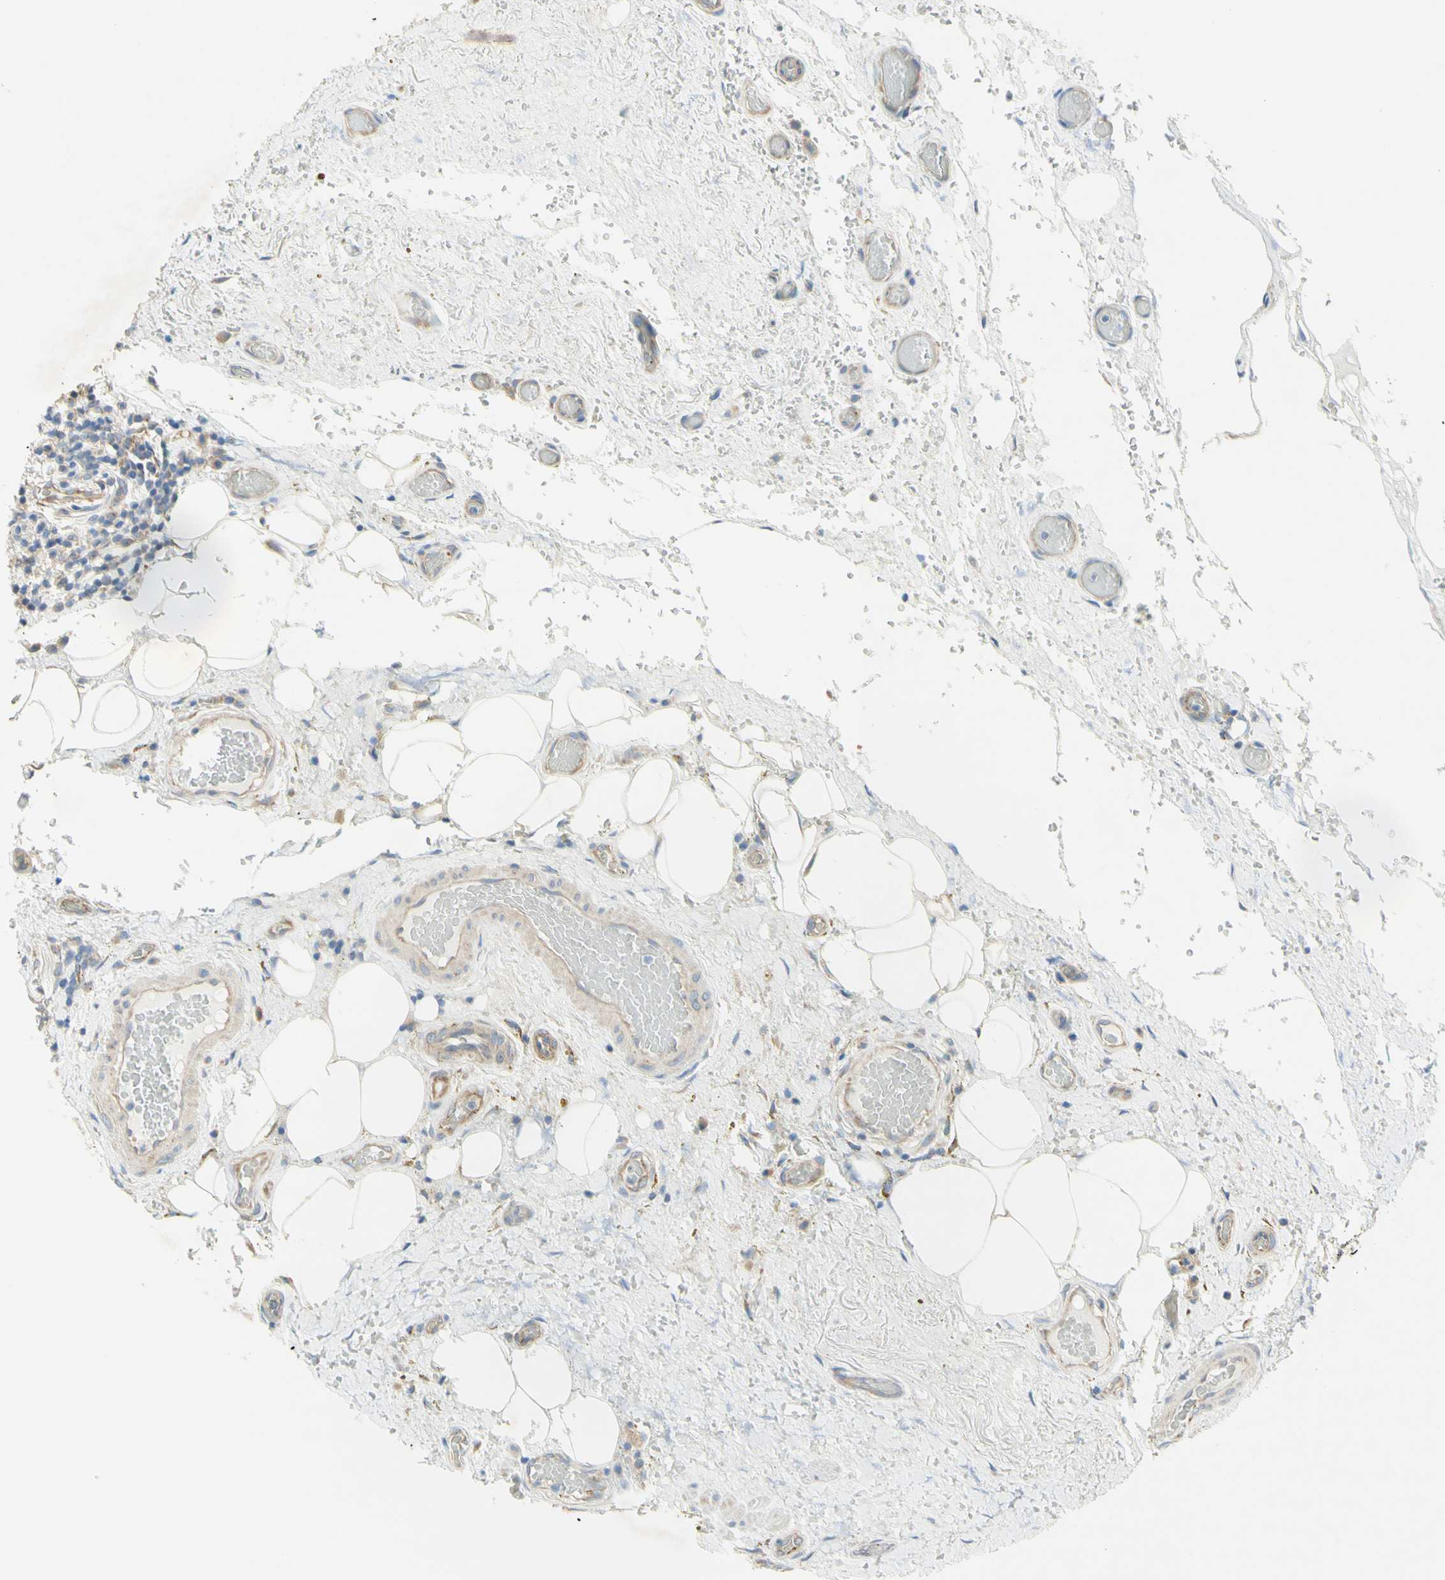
{"staining": {"intensity": "negative", "quantity": "none", "location": "none"}, "tissue": "thyroid cancer", "cell_type": "Tumor cells", "image_type": "cancer", "snomed": [{"axis": "morphology", "description": "Papillary adenocarcinoma, NOS"}, {"axis": "topography", "description": "Thyroid gland"}], "caption": "The IHC image has no significant expression in tumor cells of thyroid cancer (papillary adenocarcinoma) tissue.", "gene": "DYNC1H1", "patient": {"sex": "male", "age": 77}}